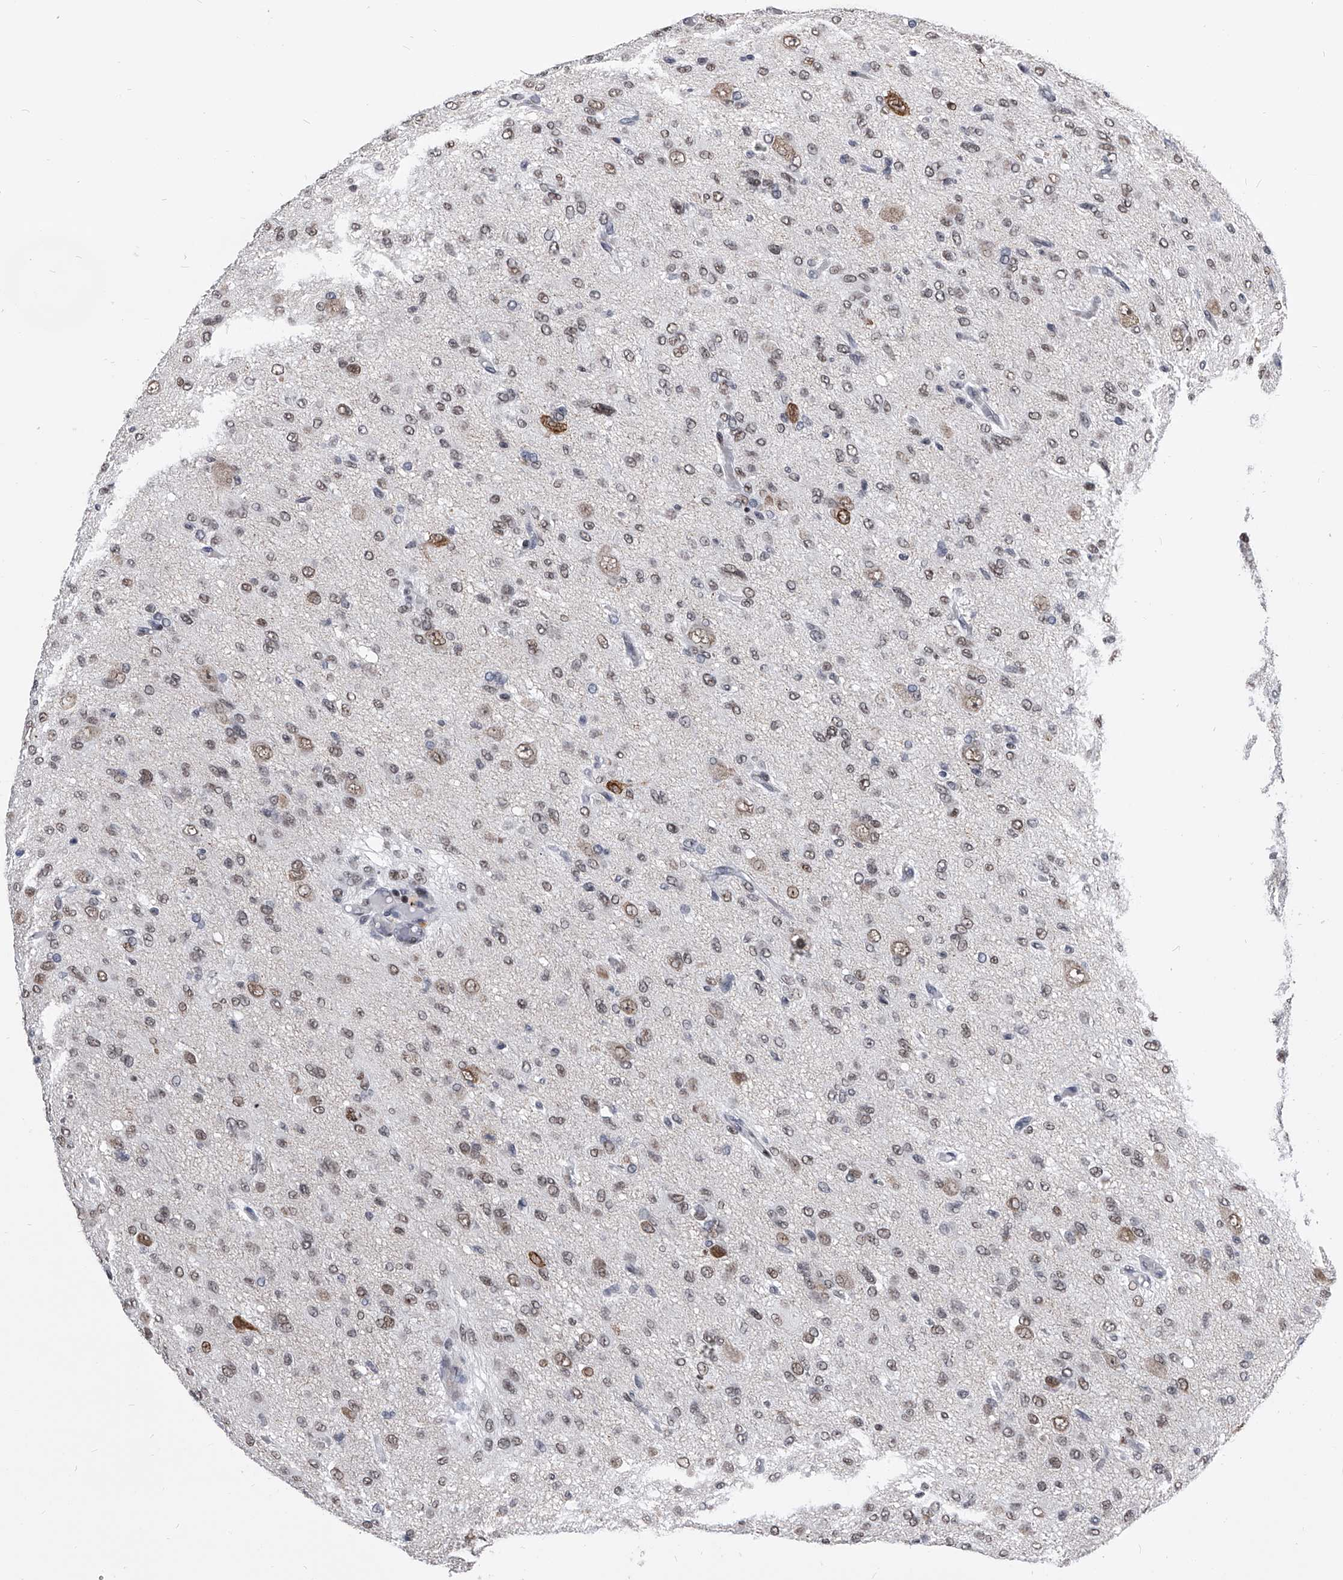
{"staining": {"intensity": "weak", "quantity": "25%-75%", "location": "nuclear"}, "tissue": "glioma", "cell_type": "Tumor cells", "image_type": "cancer", "snomed": [{"axis": "morphology", "description": "Glioma, malignant, High grade"}, {"axis": "topography", "description": "Brain"}], "caption": "Immunohistochemistry staining of malignant high-grade glioma, which reveals low levels of weak nuclear staining in about 25%-75% of tumor cells indicating weak nuclear protein staining. The staining was performed using DAB (brown) for protein detection and nuclei were counterstained in hematoxylin (blue).", "gene": "CMTR1", "patient": {"sex": "female", "age": 59}}